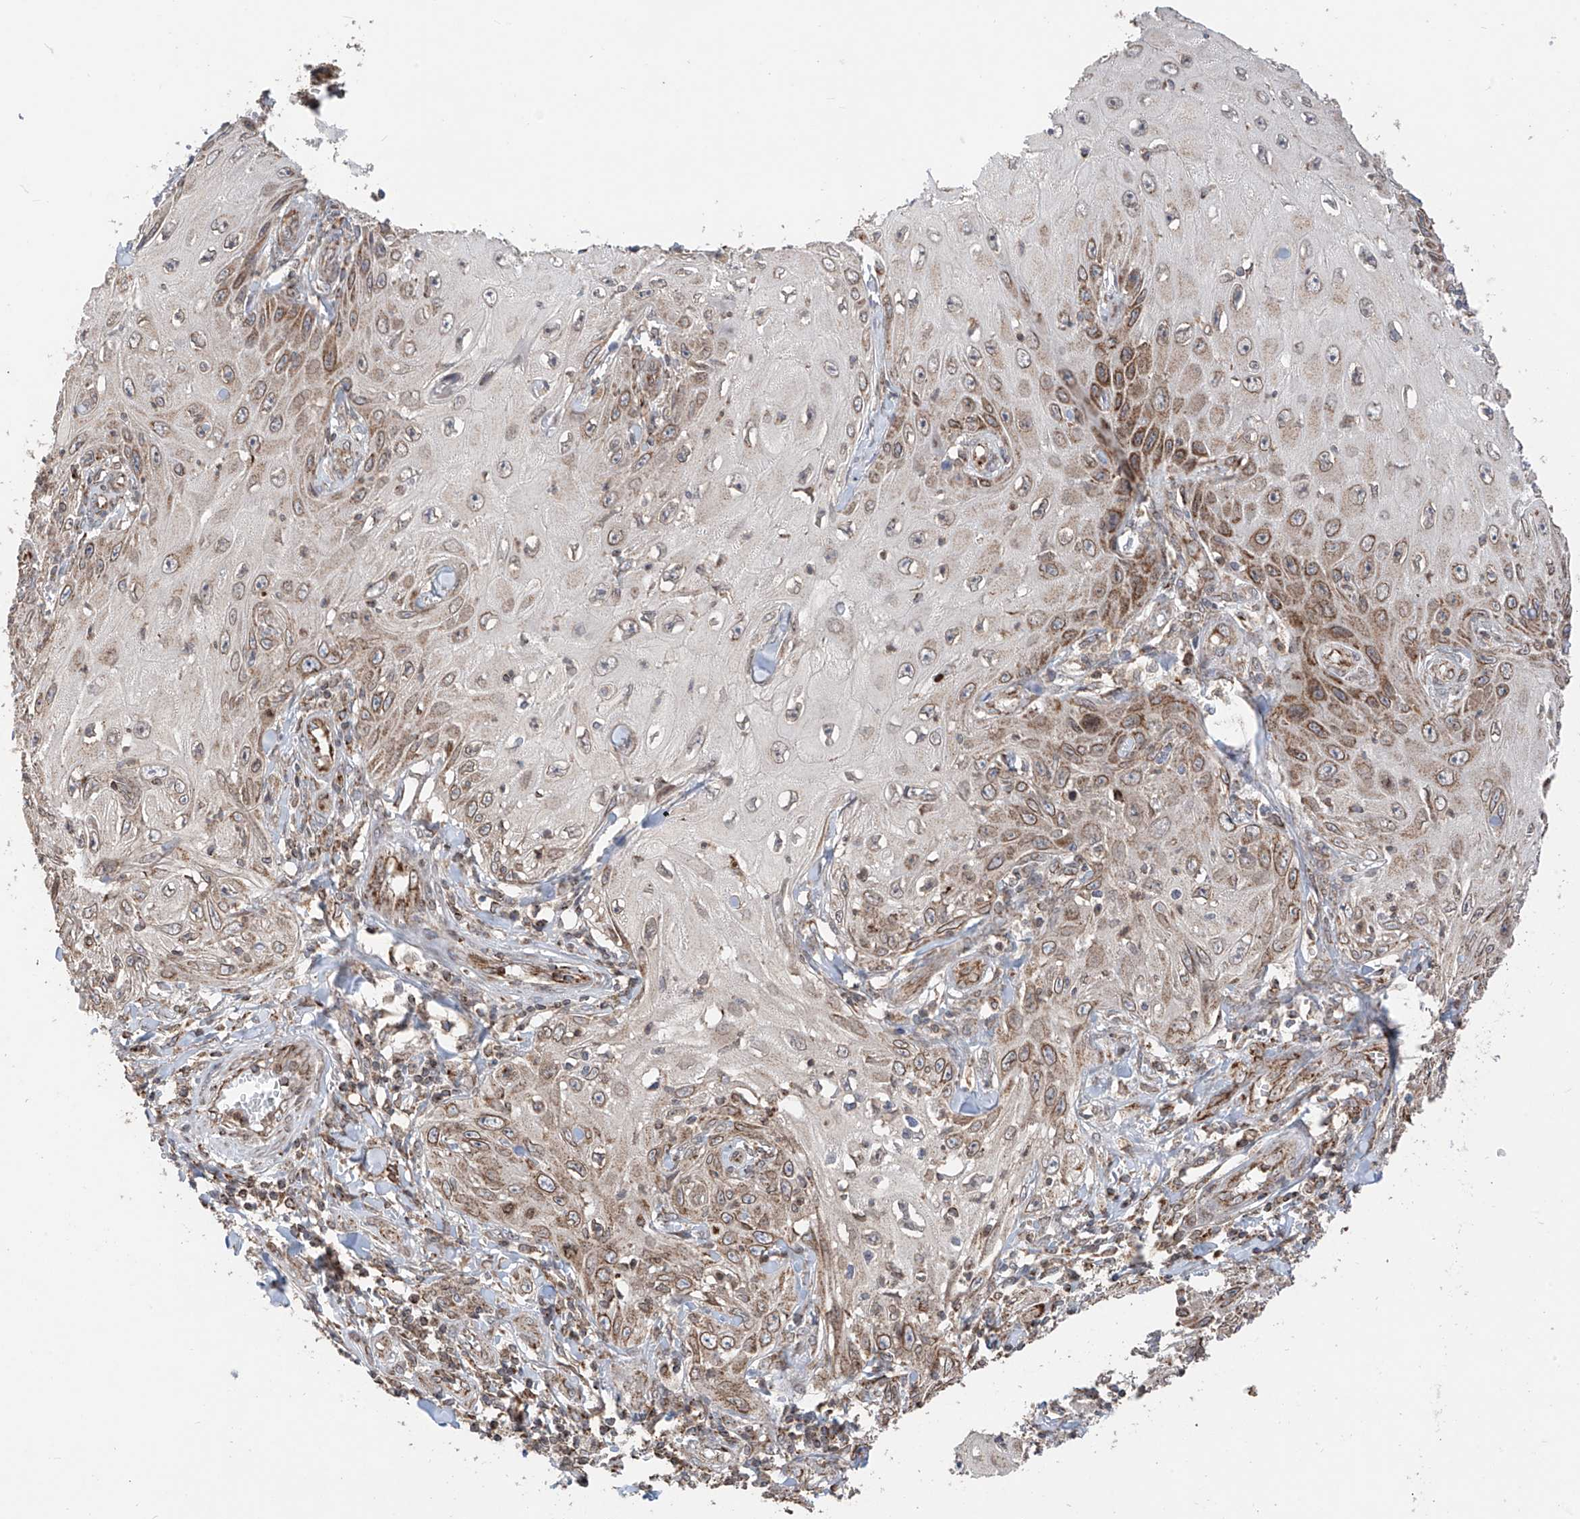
{"staining": {"intensity": "moderate", "quantity": "<25%", "location": "cytoplasmic/membranous"}, "tissue": "skin cancer", "cell_type": "Tumor cells", "image_type": "cancer", "snomed": [{"axis": "morphology", "description": "Squamous cell carcinoma, NOS"}, {"axis": "topography", "description": "Skin"}], "caption": "This histopathology image shows squamous cell carcinoma (skin) stained with immunohistochemistry (IHC) to label a protein in brown. The cytoplasmic/membranous of tumor cells show moderate positivity for the protein. Nuclei are counter-stained blue.", "gene": "AHCTF1", "patient": {"sex": "female", "age": 73}}